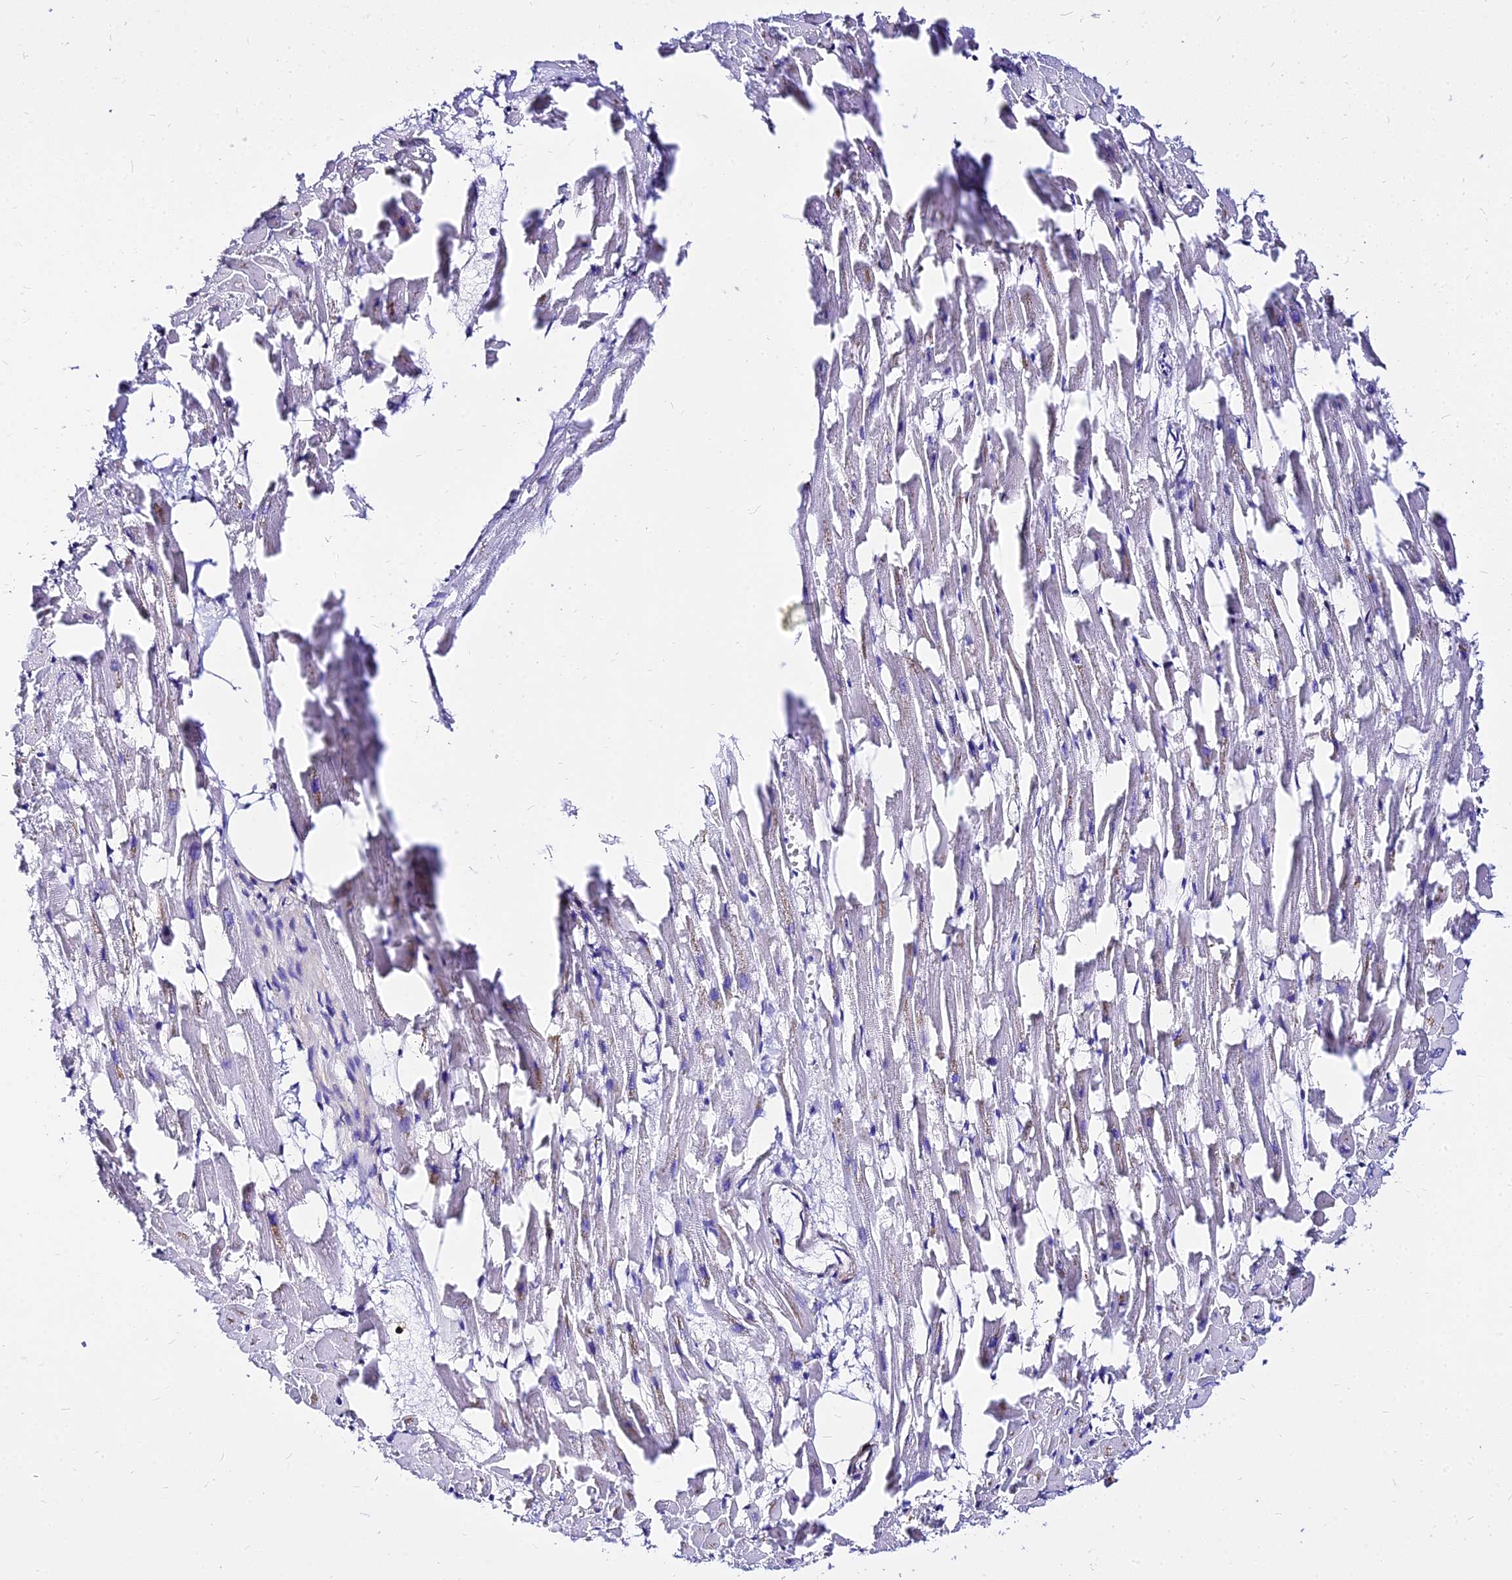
{"staining": {"intensity": "negative", "quantity": "none", "location": "none"}, "tissue": "heart muscle", "cell_type": "Cardiomyocytes", "image_type": "normal", "snomed": [{"axis": "morphology", "description": "Normal tissue, NOS"}, {"axis": "topography", "description": "Heart"}], "caption": "Human heart muscle stained for a protein using IHC displays no staining in cardiomyocytes.", "gene": "CSRP1", "patient": {"sex": "female", "age": 64}}